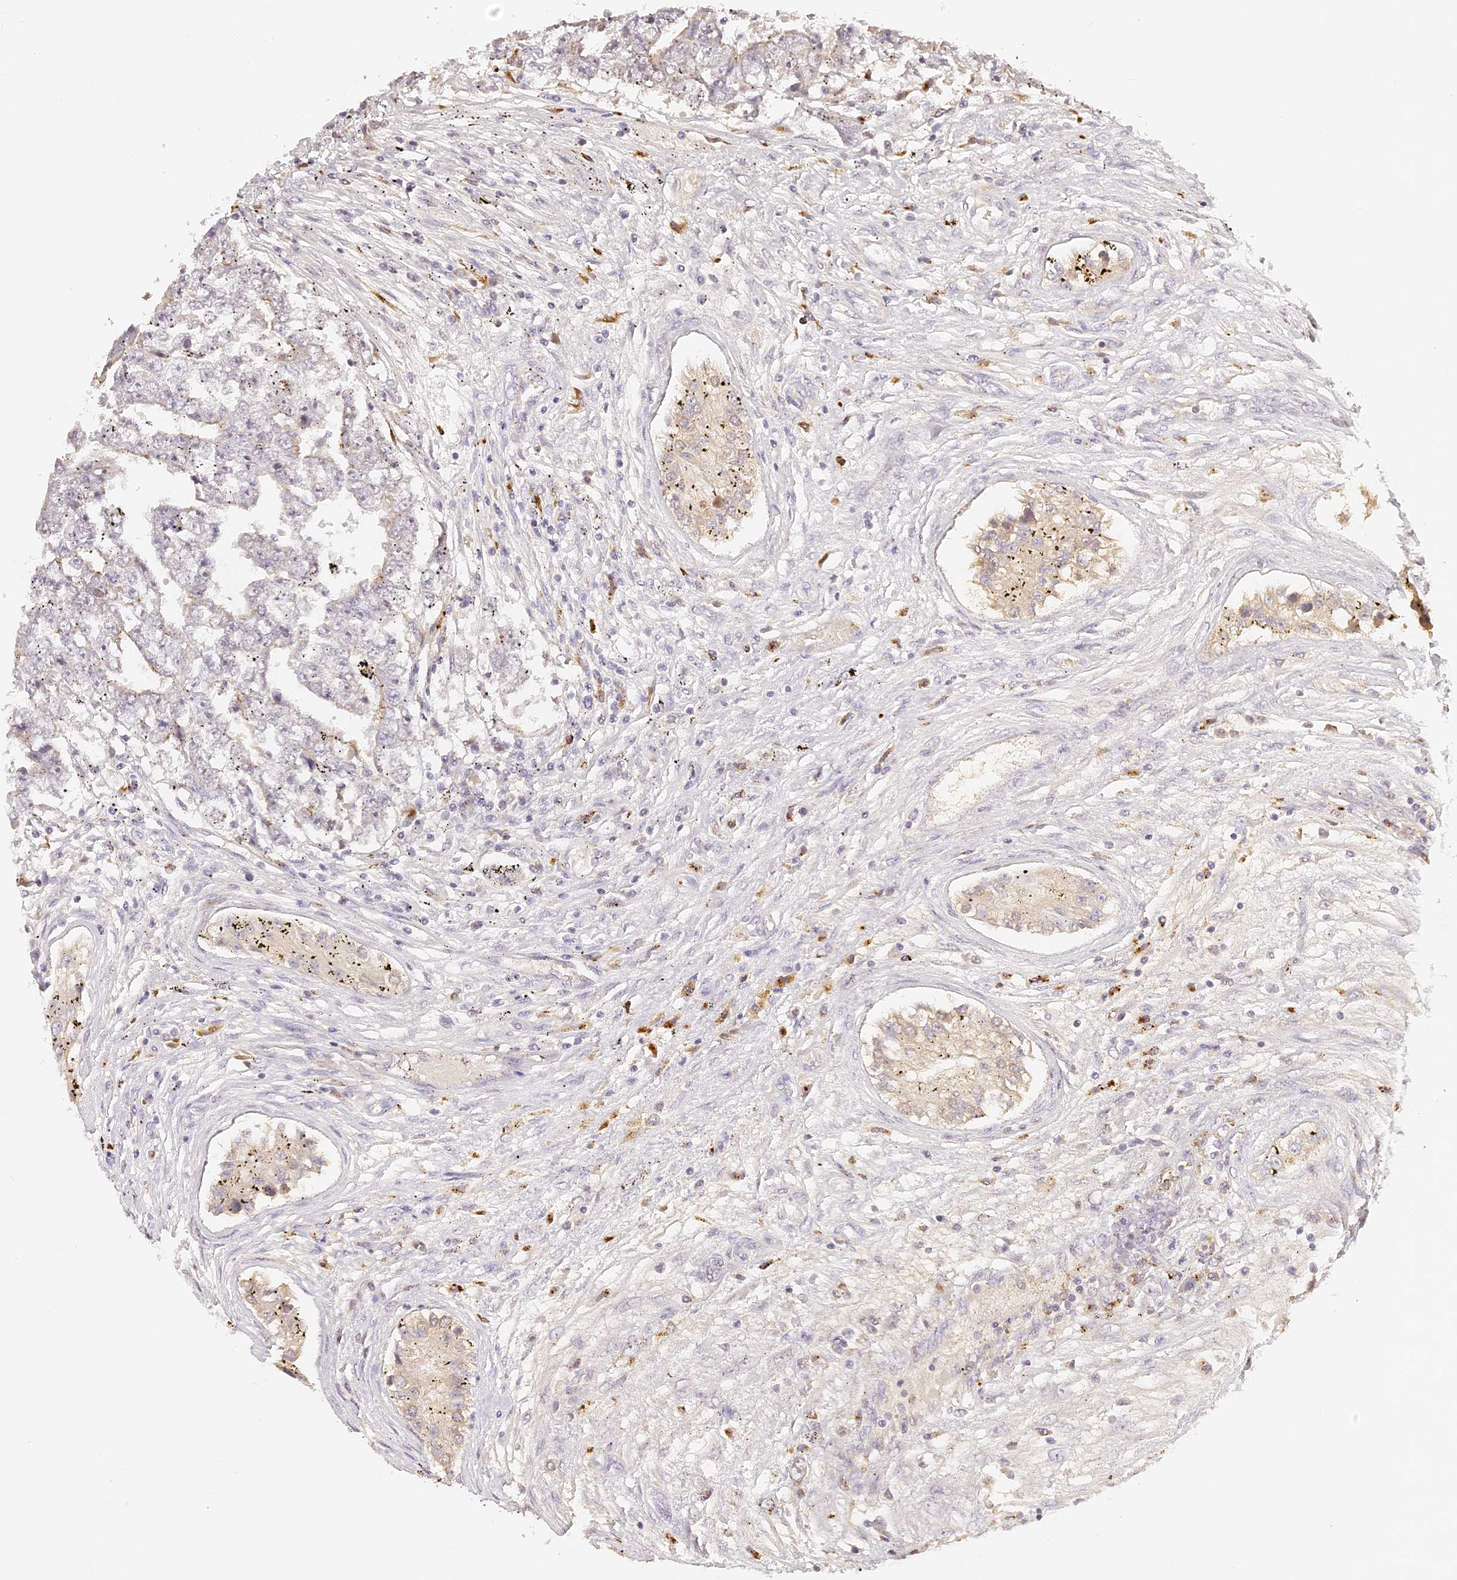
{"staining": {"intensity": "negative", "quantity": "none", "location": "none"}, "tissue": "testis cancer", "cell_type": "Tumor cells", "image_type": "cancer", "snomed": [{"axis": "morphology", "description": "Carcinoma, Embryonal, NOS"}, {"axis": "topography", "description": "Testis"}], "caption": "There is no significant staining in tumor cells of testis cancer (embryonal carcinoma).", "gene": "ELL3", "patient": {"sex": "male", "age": 25}}